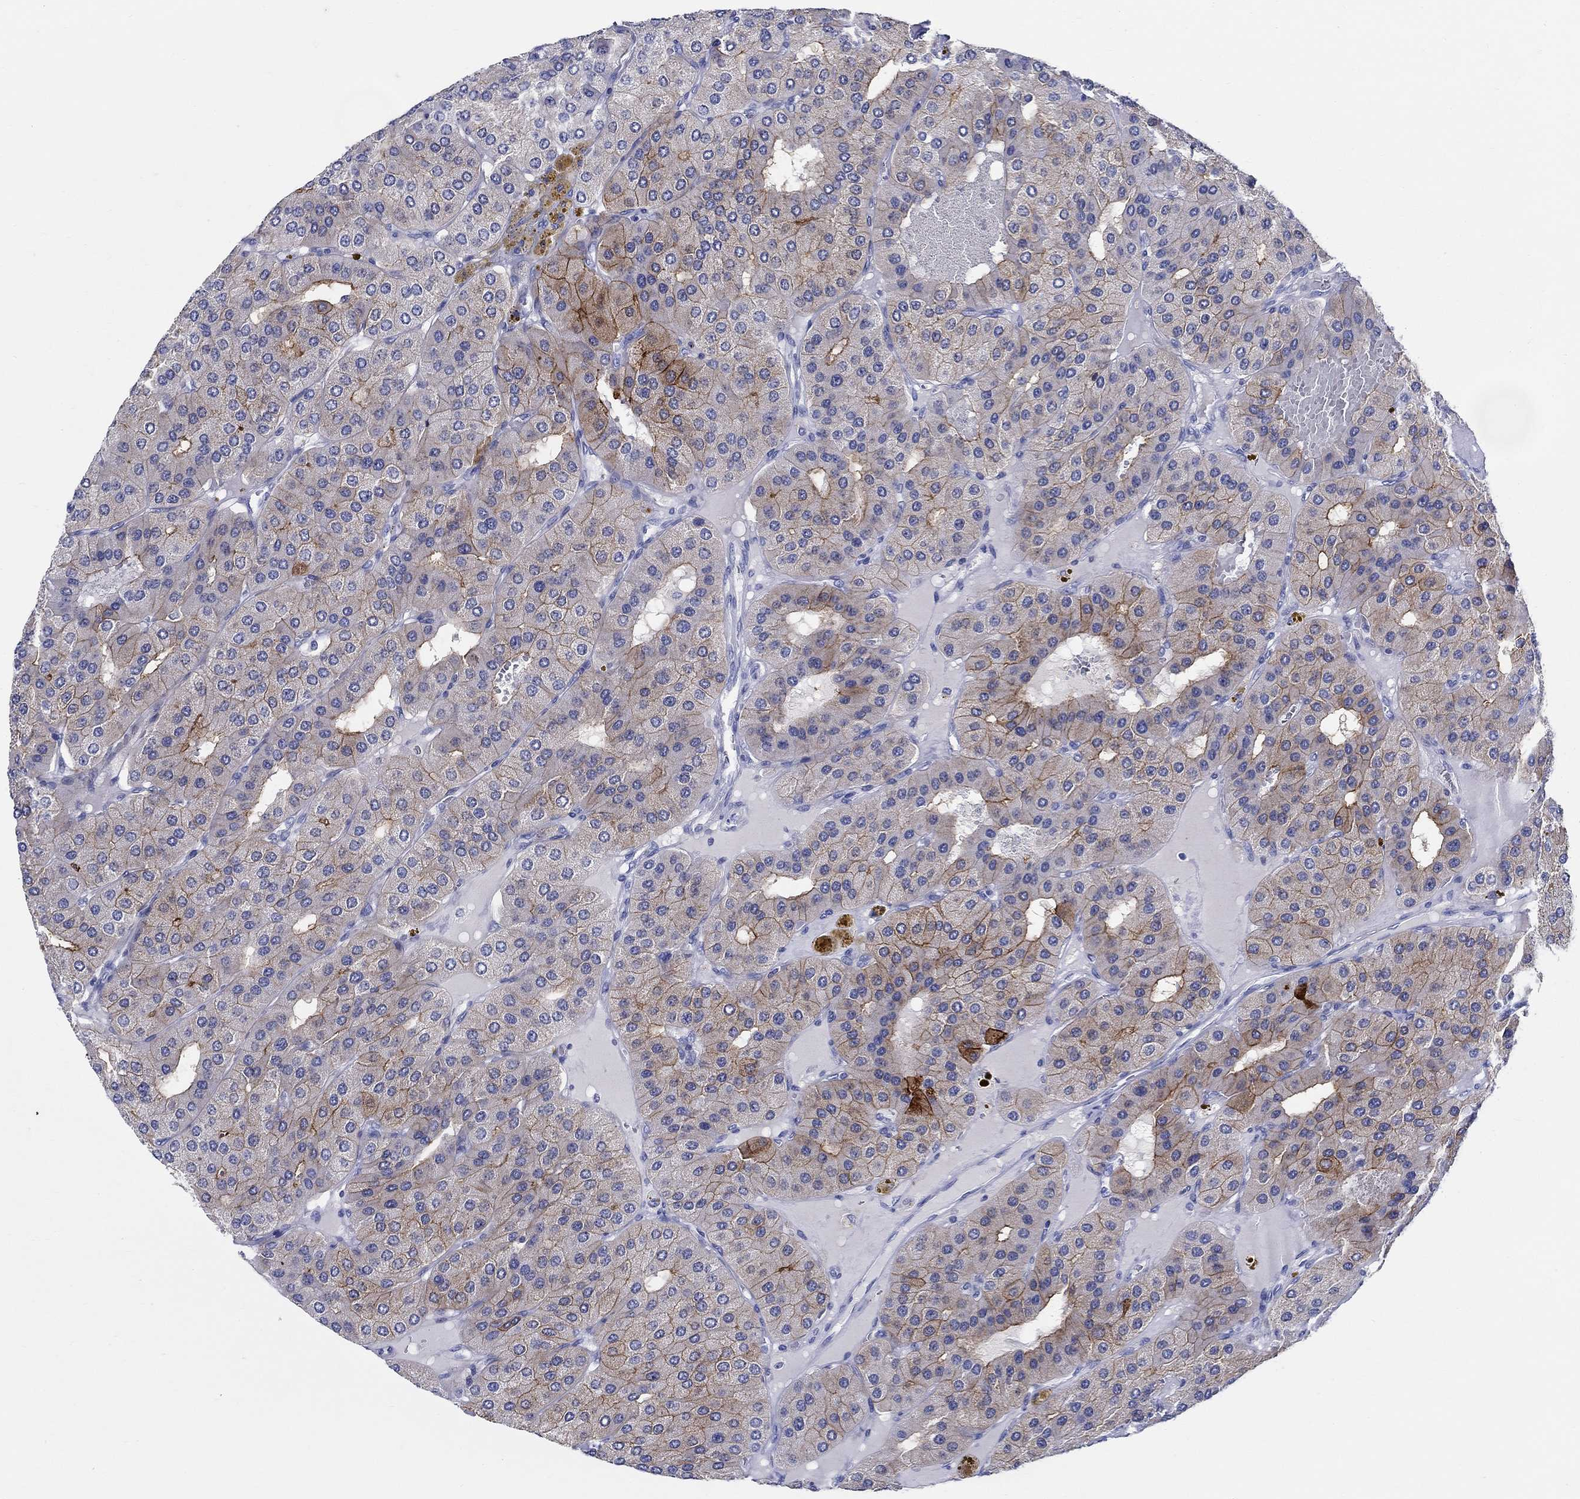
{"staining": {"intensity": "strong", "quantity": "<25%", "location": "cytoplasmic/membranous"}, "tissue": "parathyroid gland", "cell_type": "Glandular cells", "image_type": "normal", "snomed": [{"axis": "morphology", "description": "Normal tissue, NOS"}, {"axis": "morphology", "description": "Adenoma, NOS"}, {"axis": "topography", "description": "Parathyroid gland"}], "caption": "IHC histopathology image of benign parathyroid gland: parathyroid gland stained using immunohistochemistry (IHC) reveals medium levels of strong protein expression localized specifically in the cytoplasmic/membranous of glandular cells, appearing as a cytoplasmic/membranous brown color.", "gene": "RAP1GAP", "patient": {"sex": "female", "age": 86}}